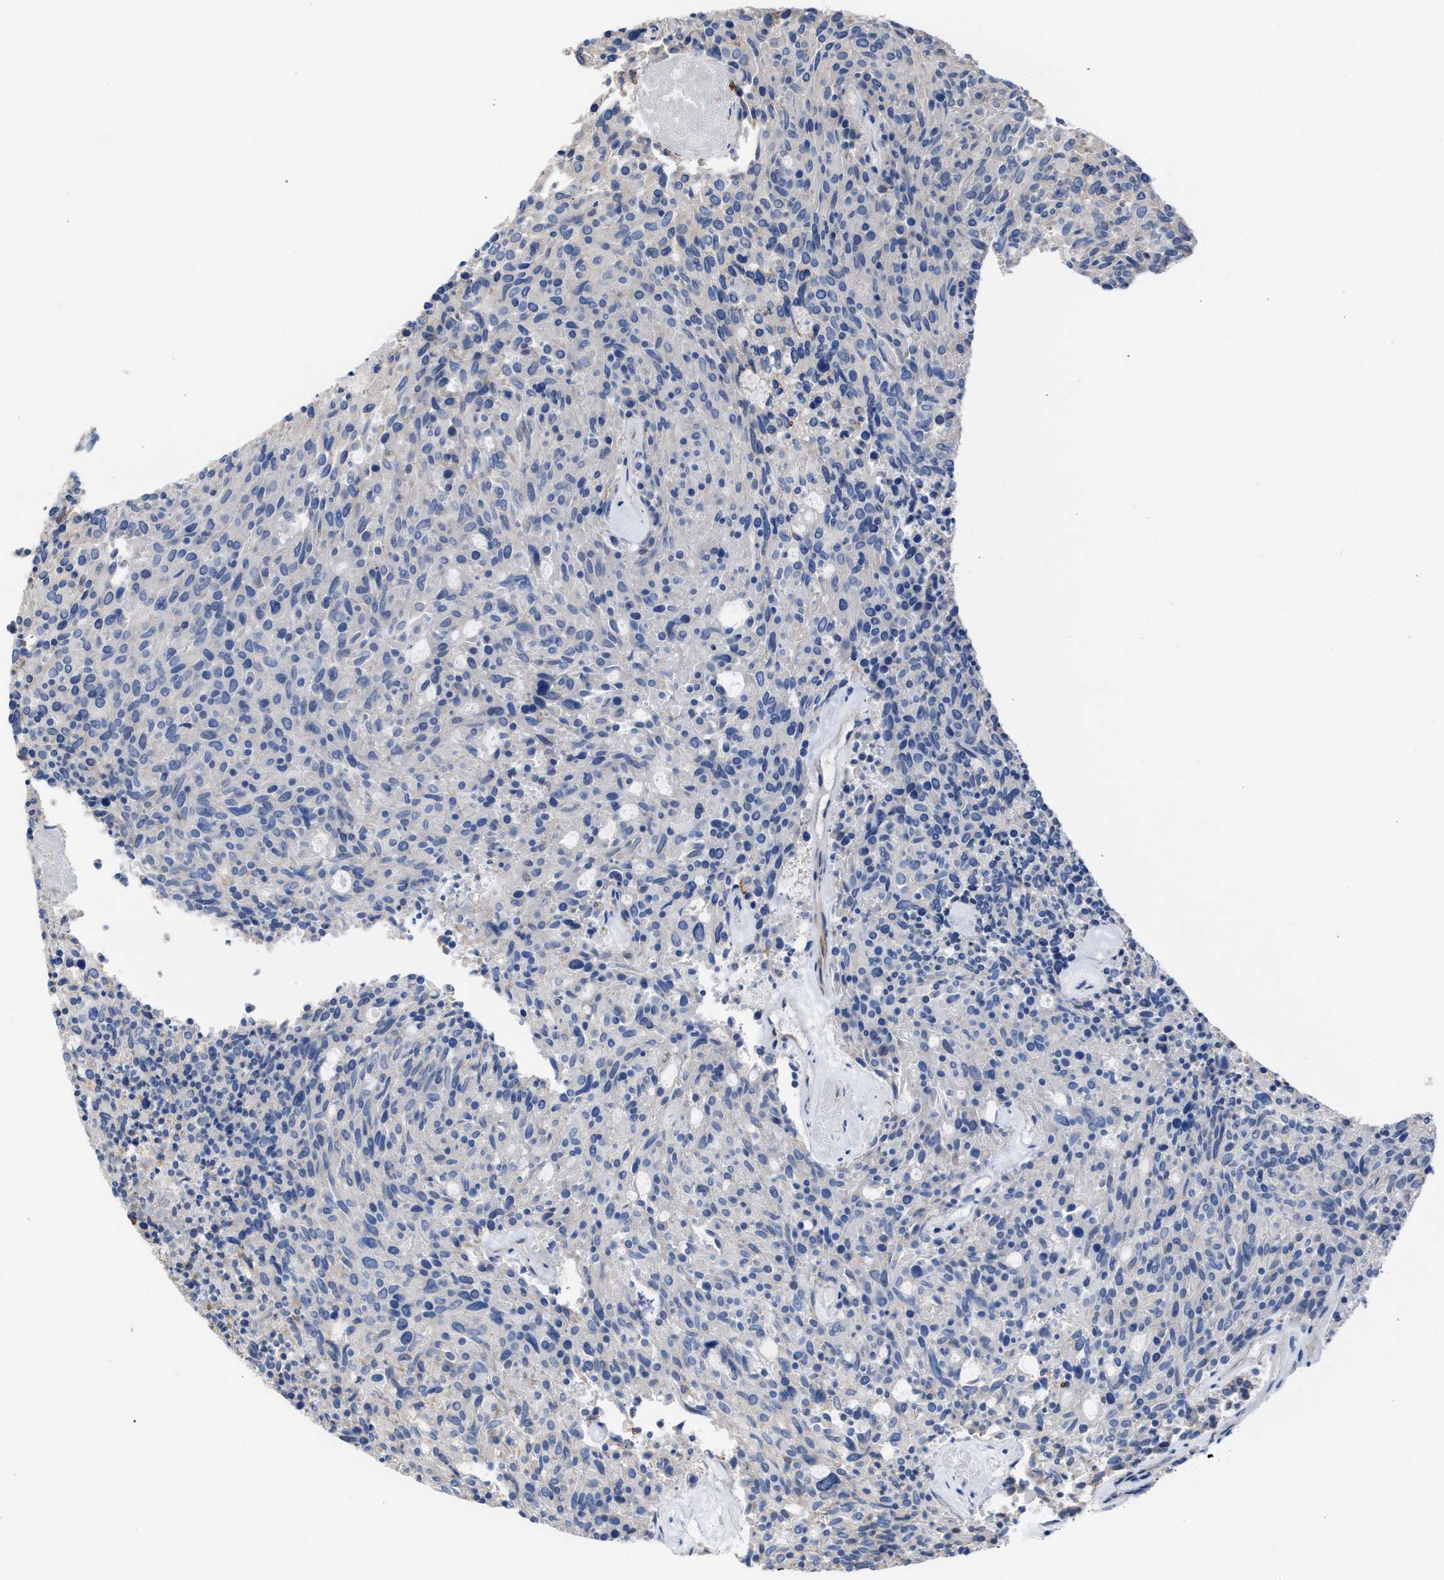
{"staining": {"intensity": "negative", "quantity": "none", "location": "none"}, "tissue": "carcinoid", "cell_type": "Tumor cells", "image_type": "cancer", "snomed": [{"axis": "morphology", "description": "Carcinoid, malignant, NOS"}, {"axis": "topography", "description": "Pancreas"}], "caption": "Immunohistochemistry of human carcinoid shows no positivity in tumor cells.", "gene": "SLC47A1", "patient": {"sex": "female", "age": 54}}